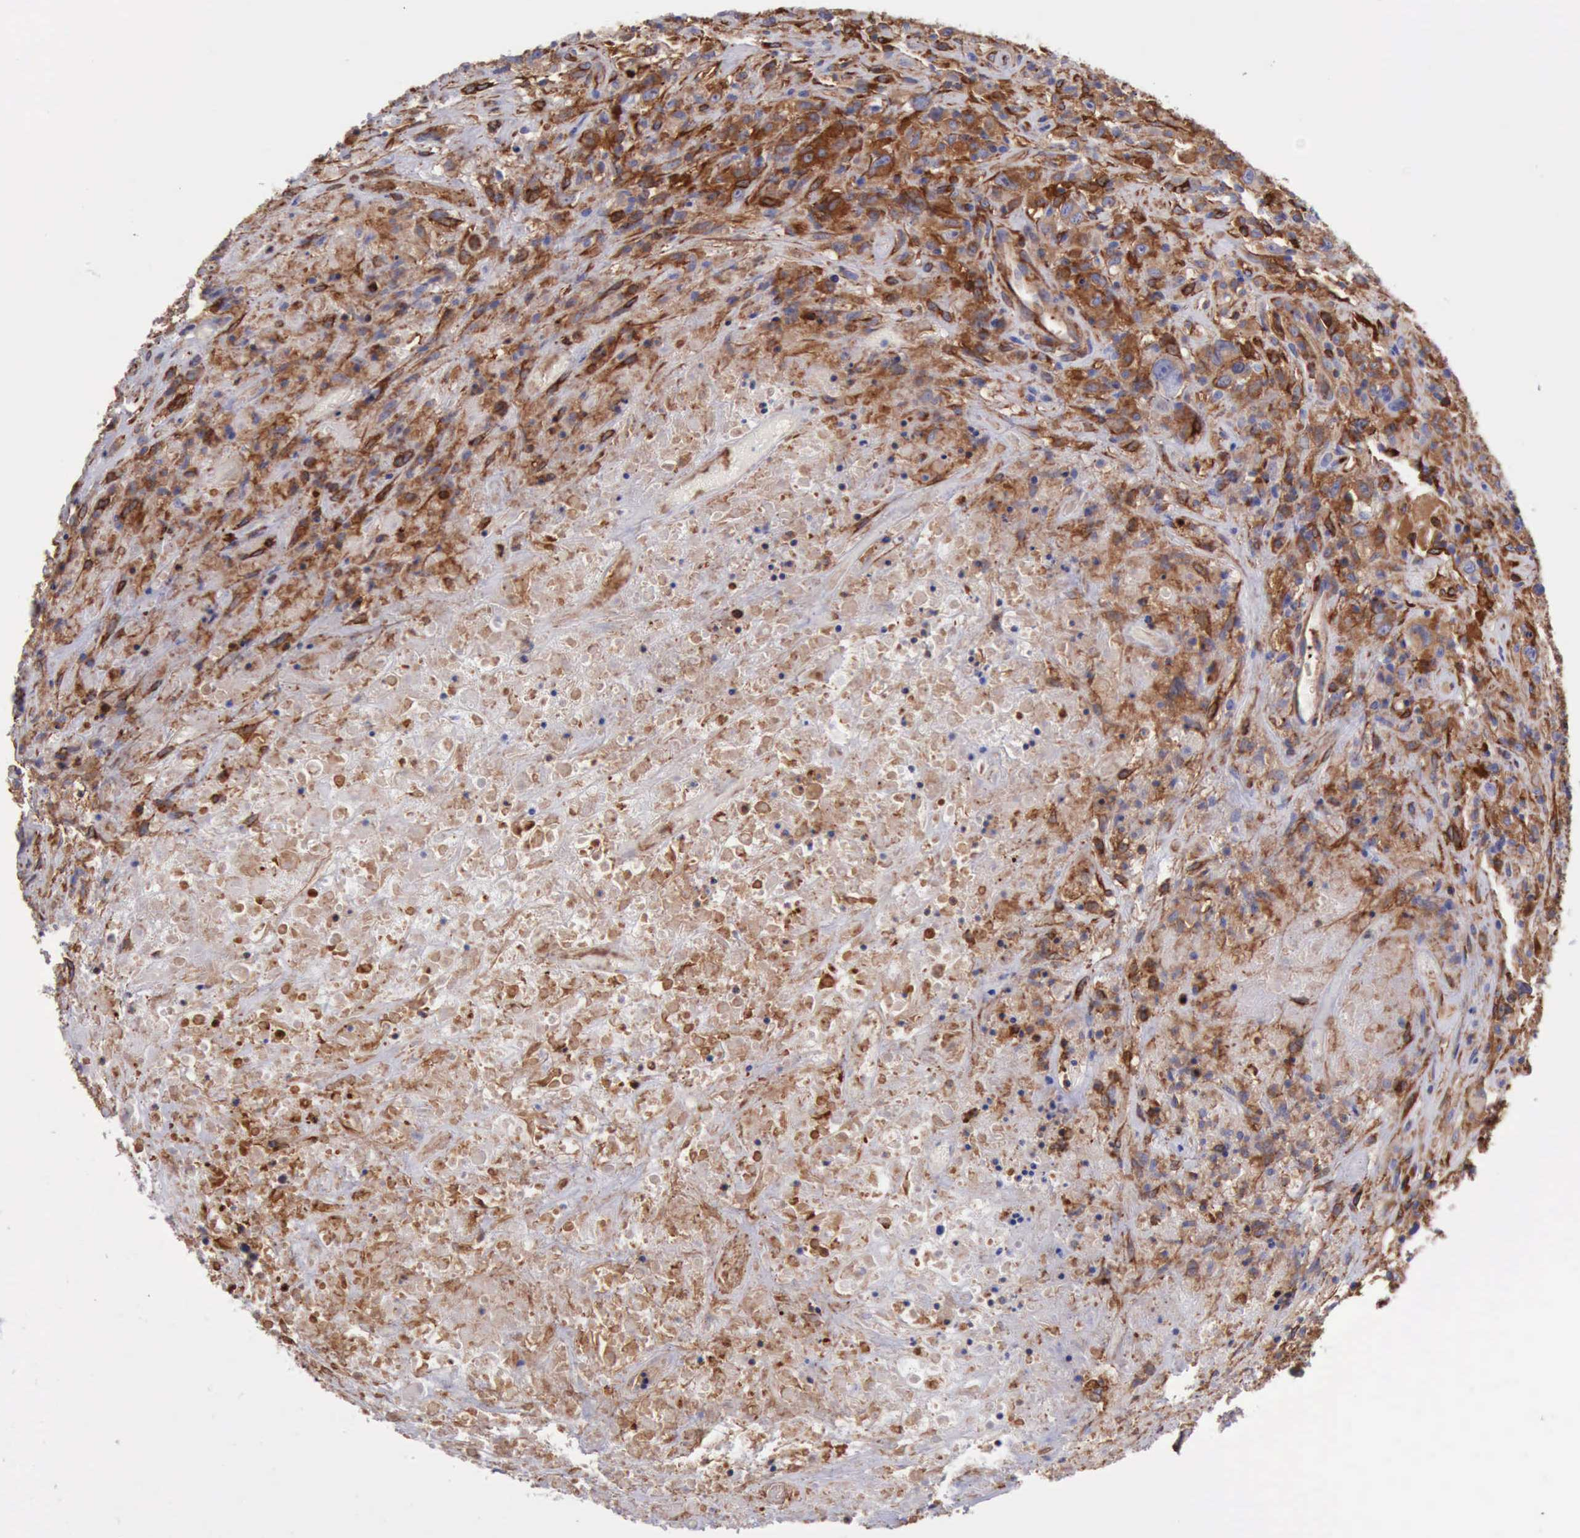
{"staining": {"intensity": "moderate", "quantity": "25%-75%", "location": "cytoplasmic/membranous"}, "tissue": "lymphoma", "cell_type": "Tumor cells", "image_type": "cancer", "snomed": [{"axis": "morphology", "description": "Hodgkin's disease, NOS"}, {"axis": "topography", "description": "Lymph node"}], "caption": "High-power microscopy captured an IHC photomicrograph of Hodgkin's disease, revealing moderate cytoplasmic/membranous staining in approximately 25%-75% of tumor cells.", "gene": "FLNA", "patient": {"sex": "male", "age": 46}}